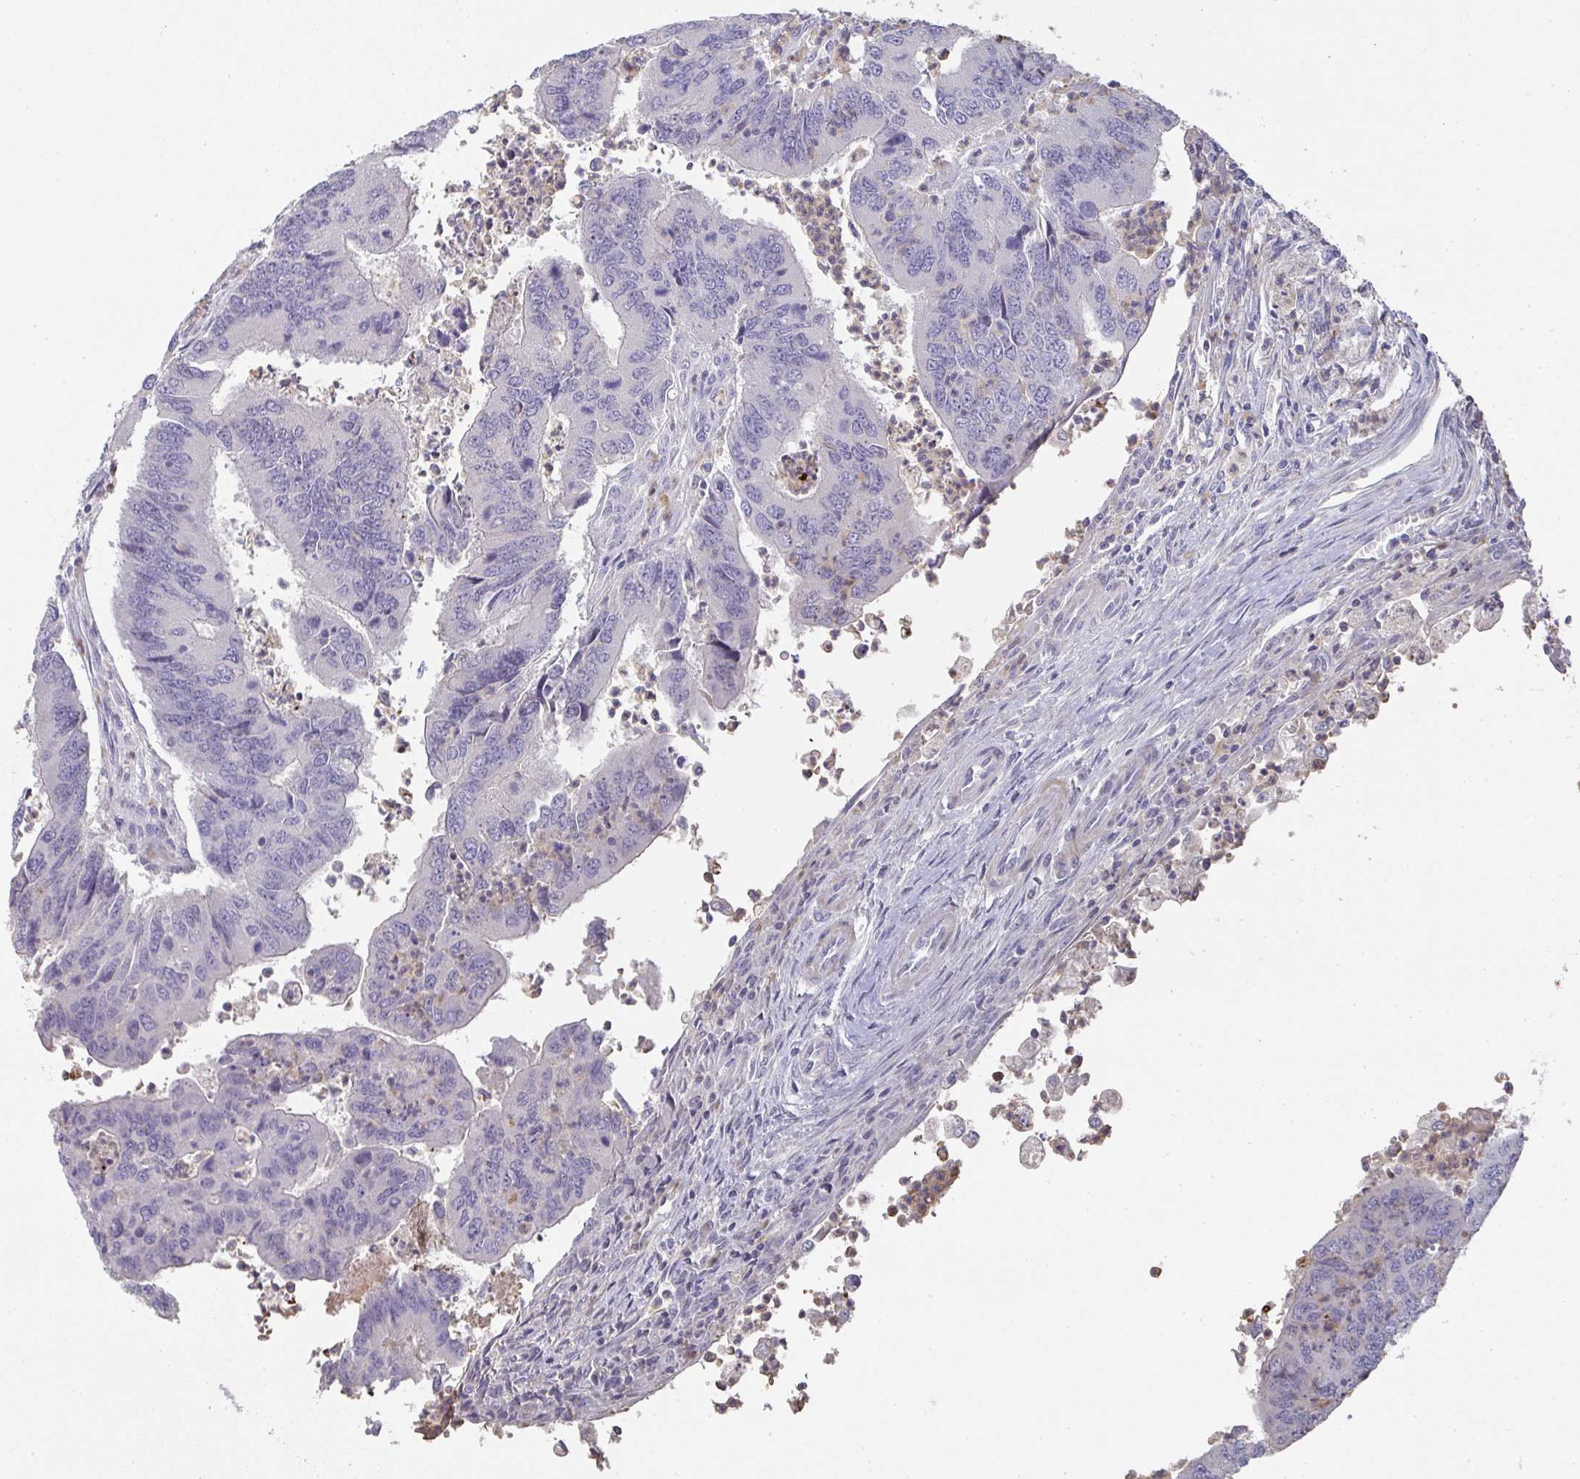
{"staining": {"intensity": "negative", "quantity": "none", "location": "none"}, "tissue": "colorectal cancer", "cell_type": "Tumor cells", "image_type": "cancer", "snomed": [{"axis": "morphology", "description": "Adenocarcinoma, NOS"}, {"axis": "topography", "description": "Colon"}], "caption": "A high-resolution micrograph shows immunohistochemistry staining of colorectal cancer, which shows no significant staining in tumor cells.", "gene": "A1CF", "patient": {"sex": "female", "age": 67}}